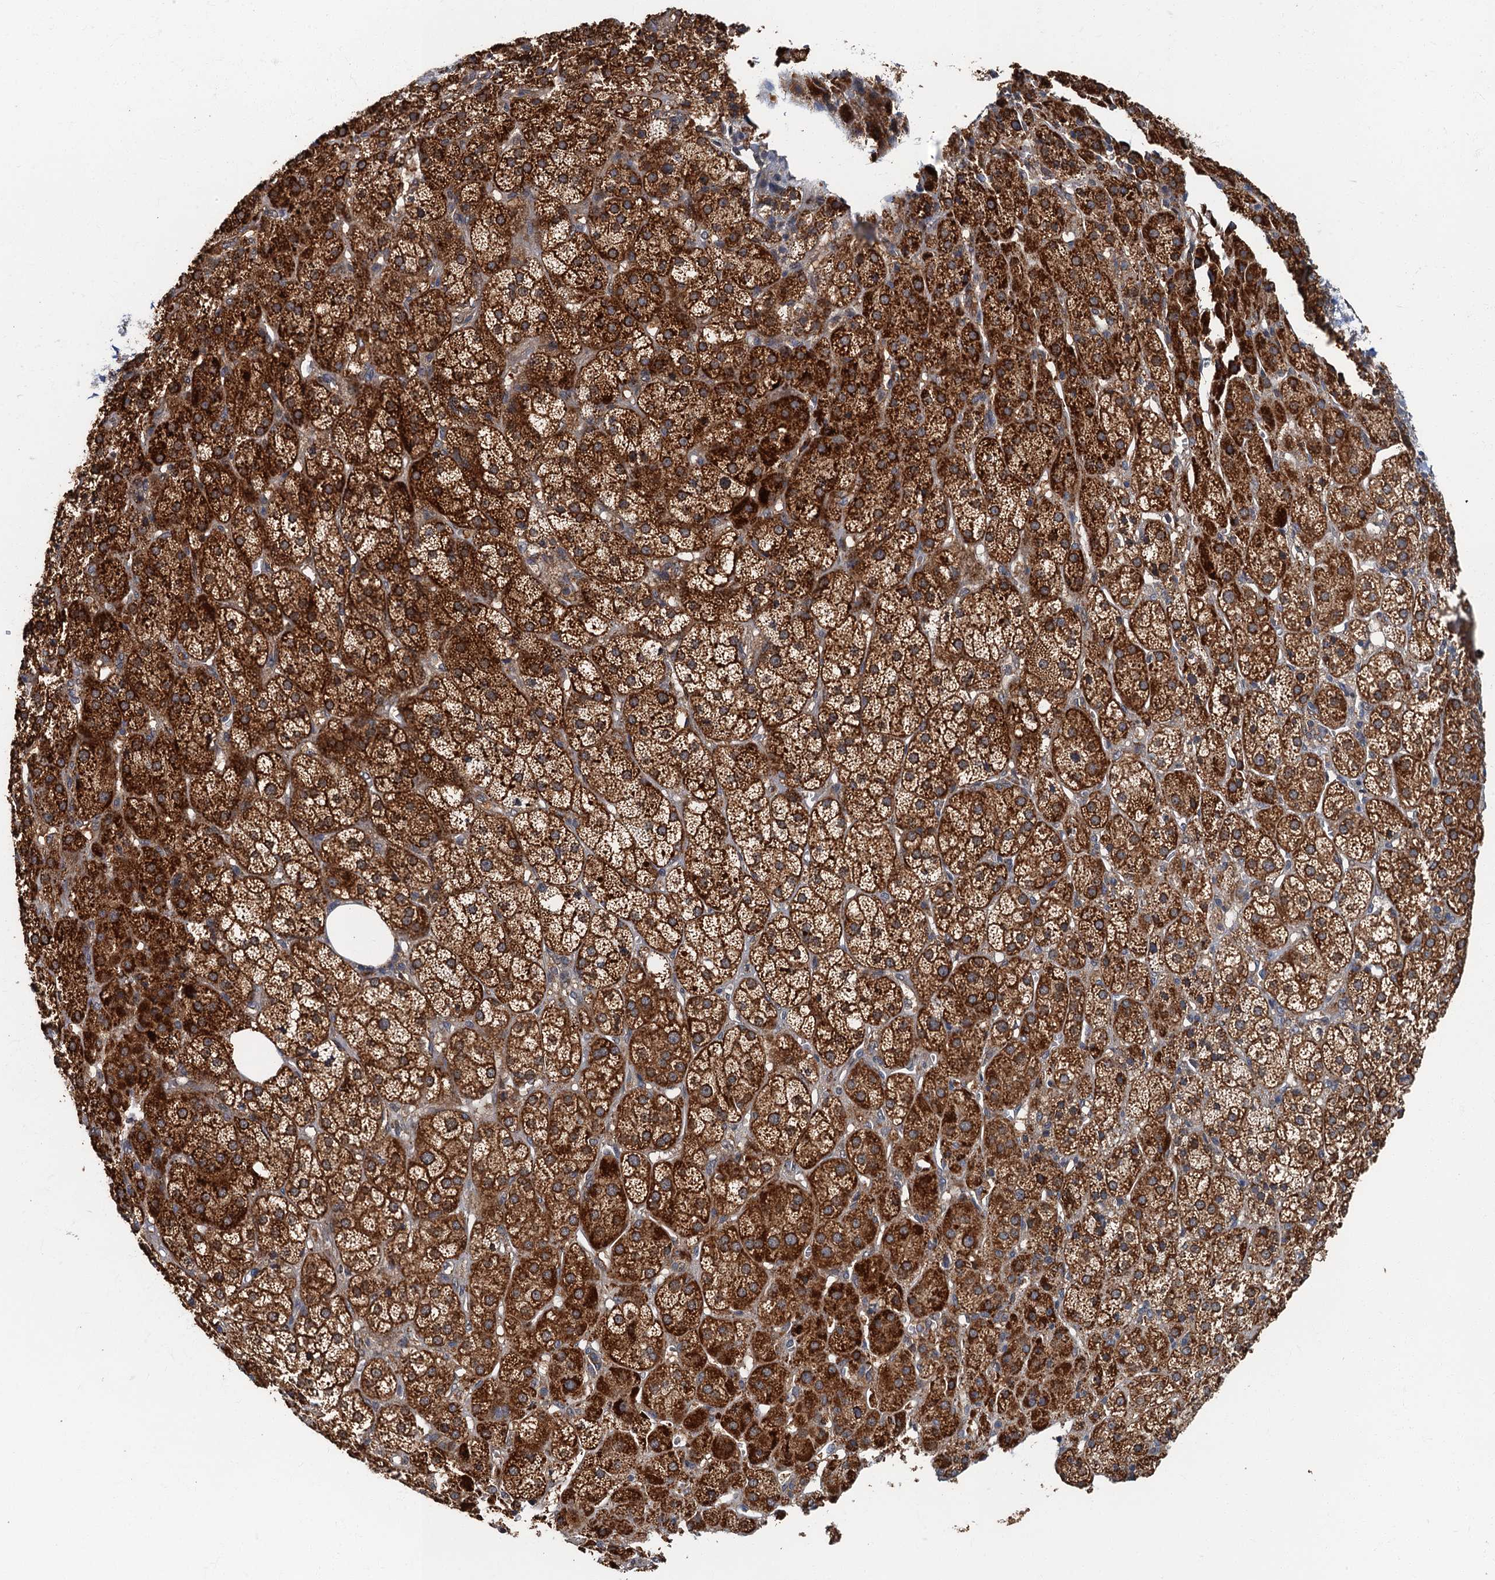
{"staining": {"intensity": "strong", "quantity": ">75%", "location": "cytoplasmic/membranous"}, "tissue": "adrenal gland", "cell_type": "Glandular cells", "image_type": "normal", "snomed": [{"axis": "morphology", "description": "Normal tissue, NOS"}, {"axis": "topography", "description": "Adrenal gland"}], "caption": "Adrenal gland stained for a protein demonstrates strong cytoplasmic/membranous positivity in glandular cells. (DAB (3,3'-diaminobenzidine) IHC, brown staining for protein, blue staining for nuclei).", "gene": "WDCP", "patient": {"sex": "female", "age": 57}}